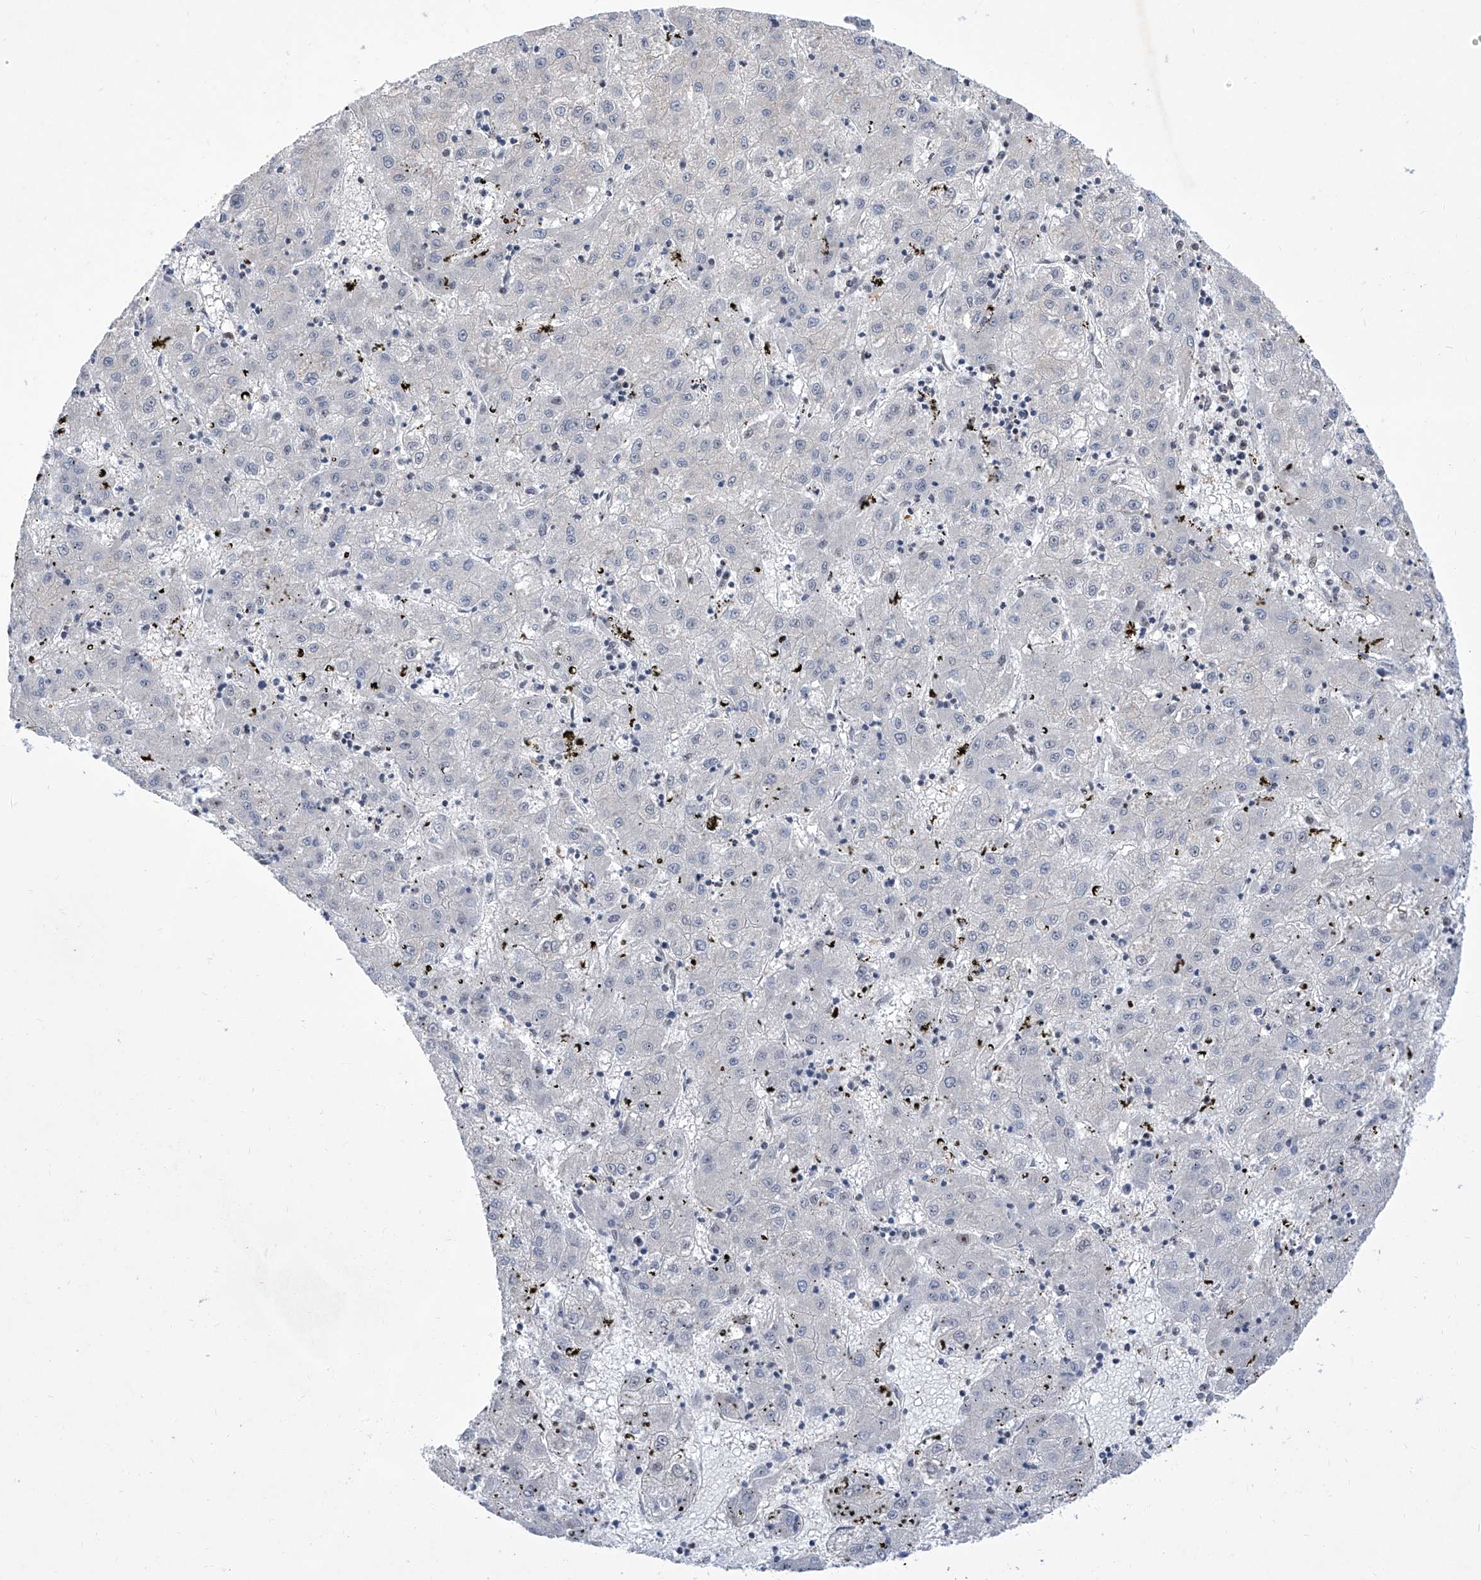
{"staining": {"intensity": "negative", "quantity": "none", "location": "none"}, "tissue": "liver cancer", "cell_type": "Tumor cells", "image_type": "cancer", "snomed": [{"axis": "morphology", "description": "Carcinoma, Hepatocellular, NOS"}, {"axis": "topography", "description": "Liver"}], "caption": "This is an IHC micrograph of human liver cancer (hepatocellular carcinoma). There is no positivity in tumor cells.", "gene": "RAD54L", "patient": {"sex": "male", "age": 72}}